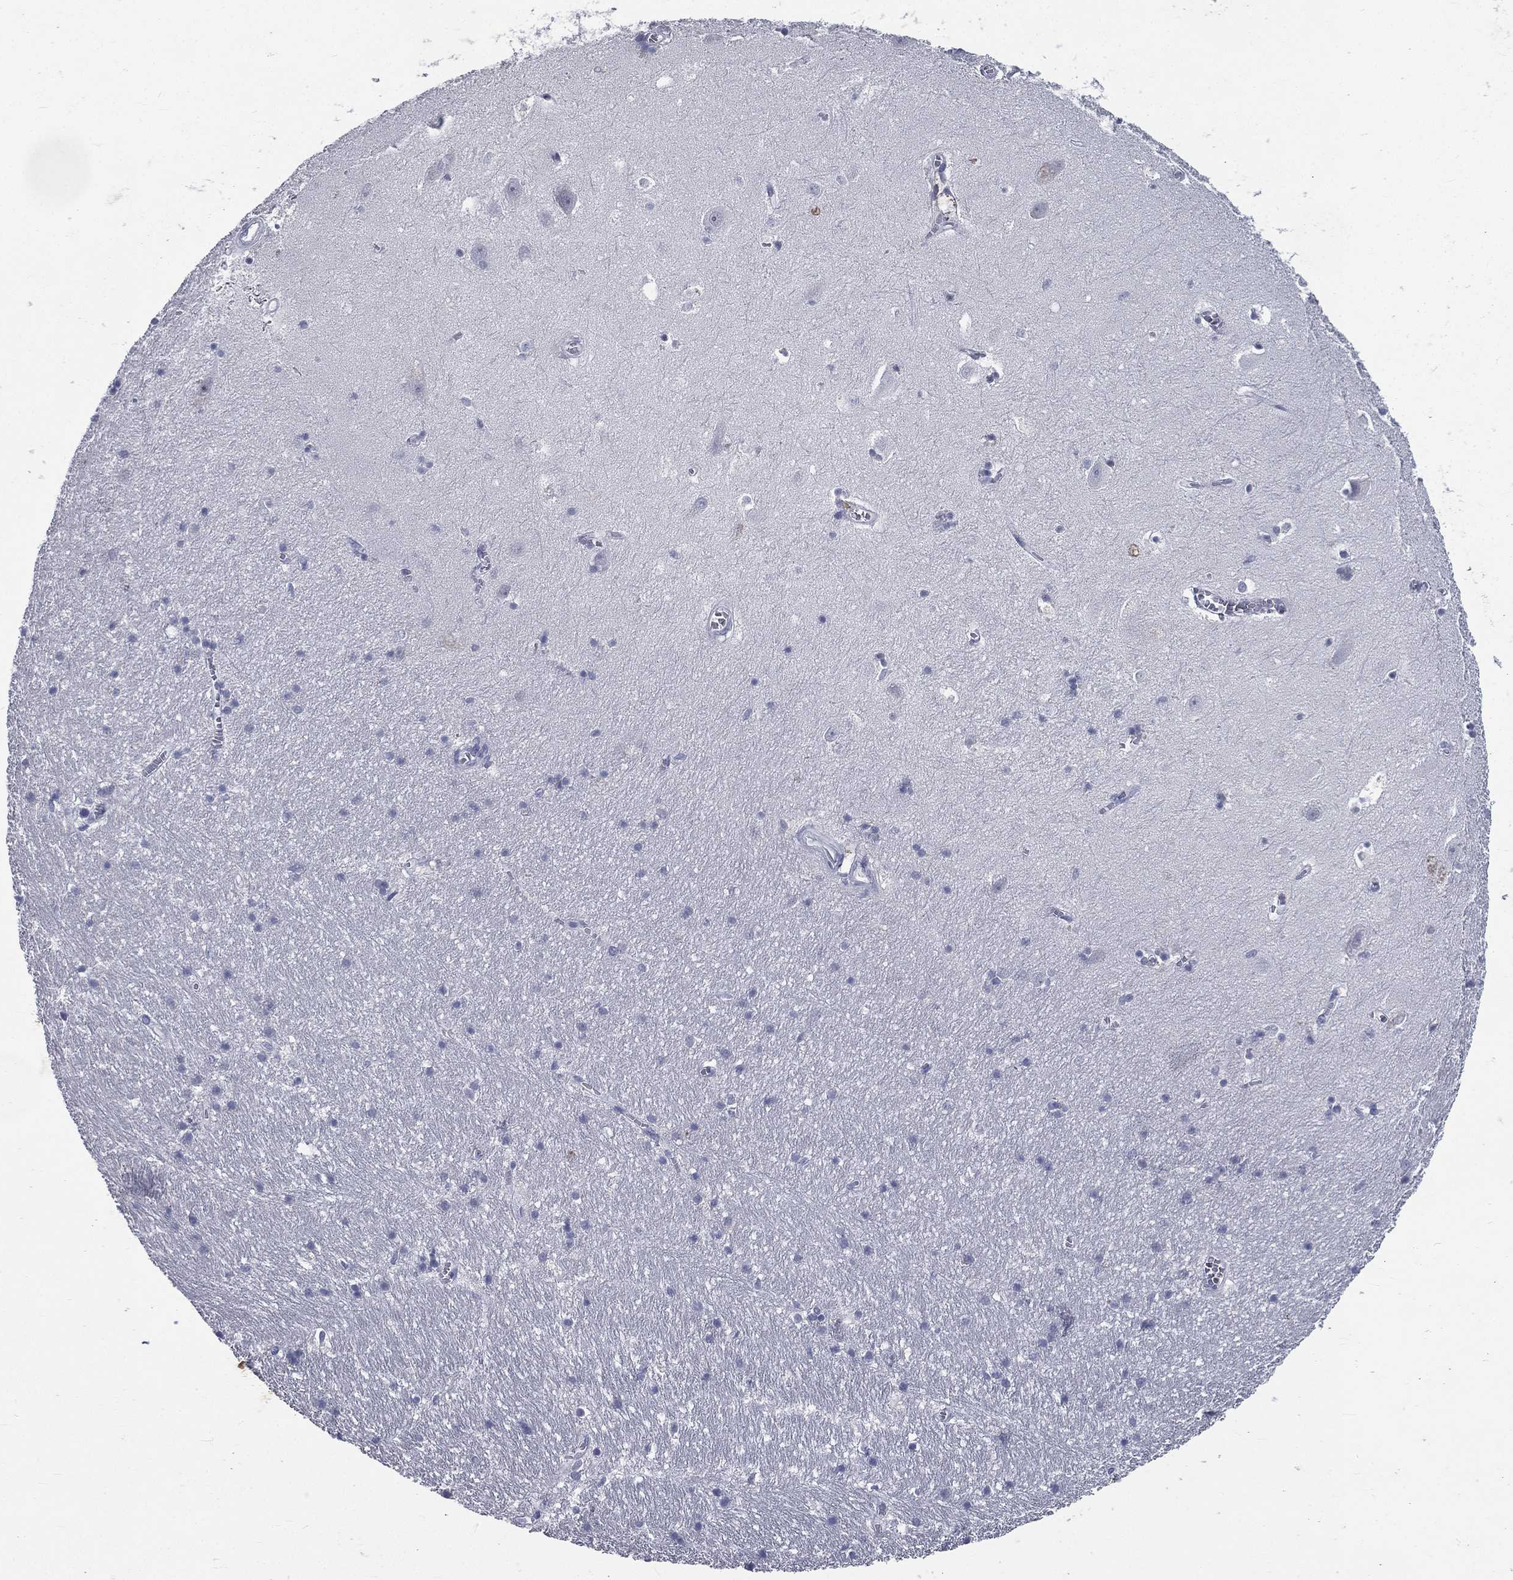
{"staining": {"intensity": "negative", "quantity": "none", "location": "none"}, "tissue": "hippocampus", "cell_type": "Glial cells", "image_type": "normal", "snomed": [{"axis": "morphology", "description": "Normal tissue, NOS"}, {"axis": "topography", "description": "Hippocampus"}], "caption": "Glial cells show no significant staining in normal hippocampus. Nuclei are stained in blue.", "gene": "IFT27", "patient": {"sex": "female", "age": 64}}